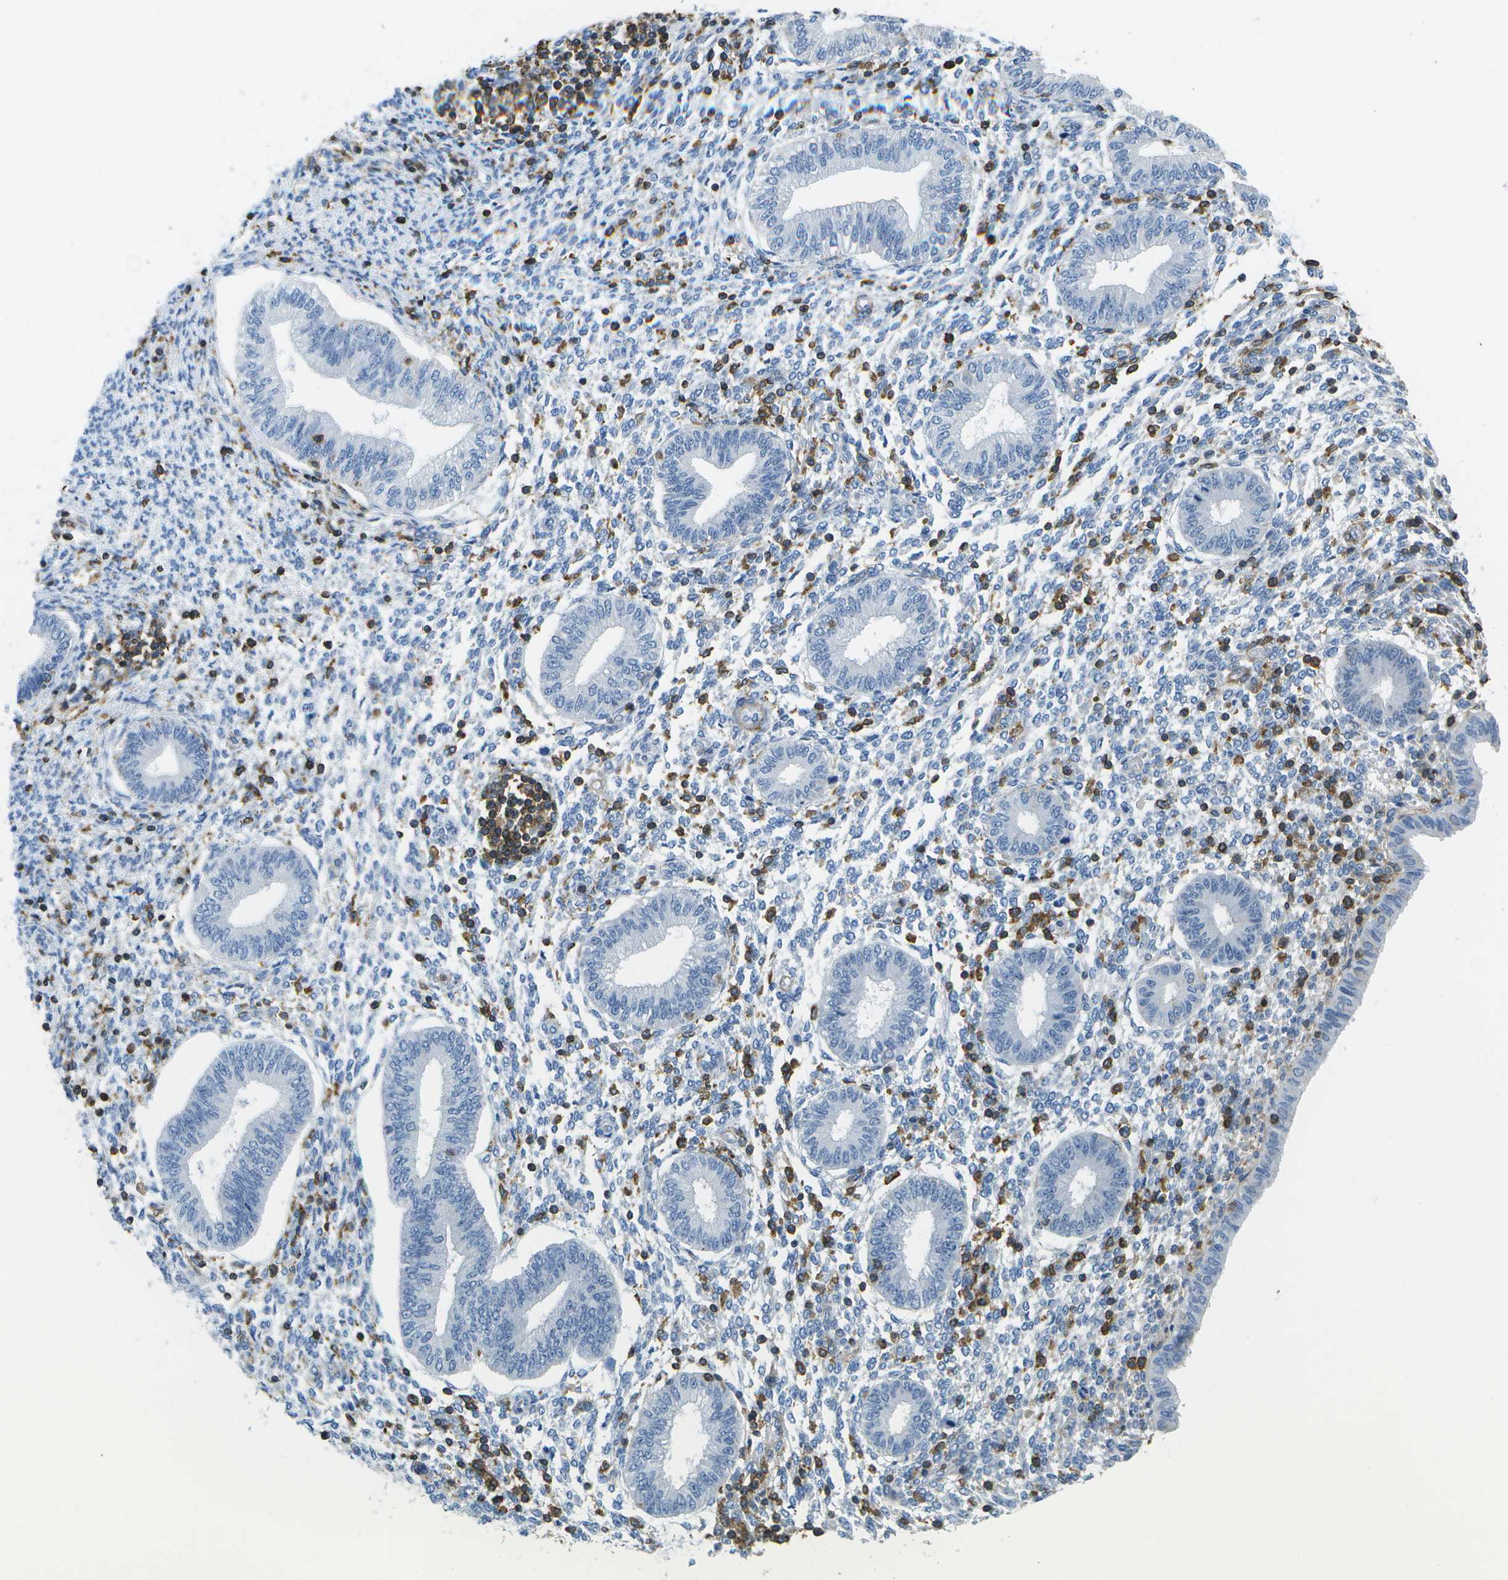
{"staining": {"intensity": "negative", "quantity": "none", "location": "none"}, "tissue": "endometrium", "cell_type": "Cells in endometrial stroma", "image_type": "normal", "snomed": [{"axis": "morphology", "description": "Normal tissue, NOS"}, {"axis": "topography", "description": "Endometrium"}], "caption": "IHC histopathology image of normal endometrium stained for a protein (brown), which displays no expression in cells in endometrial stroma. (IHC, brightfield microscopy, high magnification).", "gene": "RCSD1", "patient": {"sex": "female", "age": 50}}